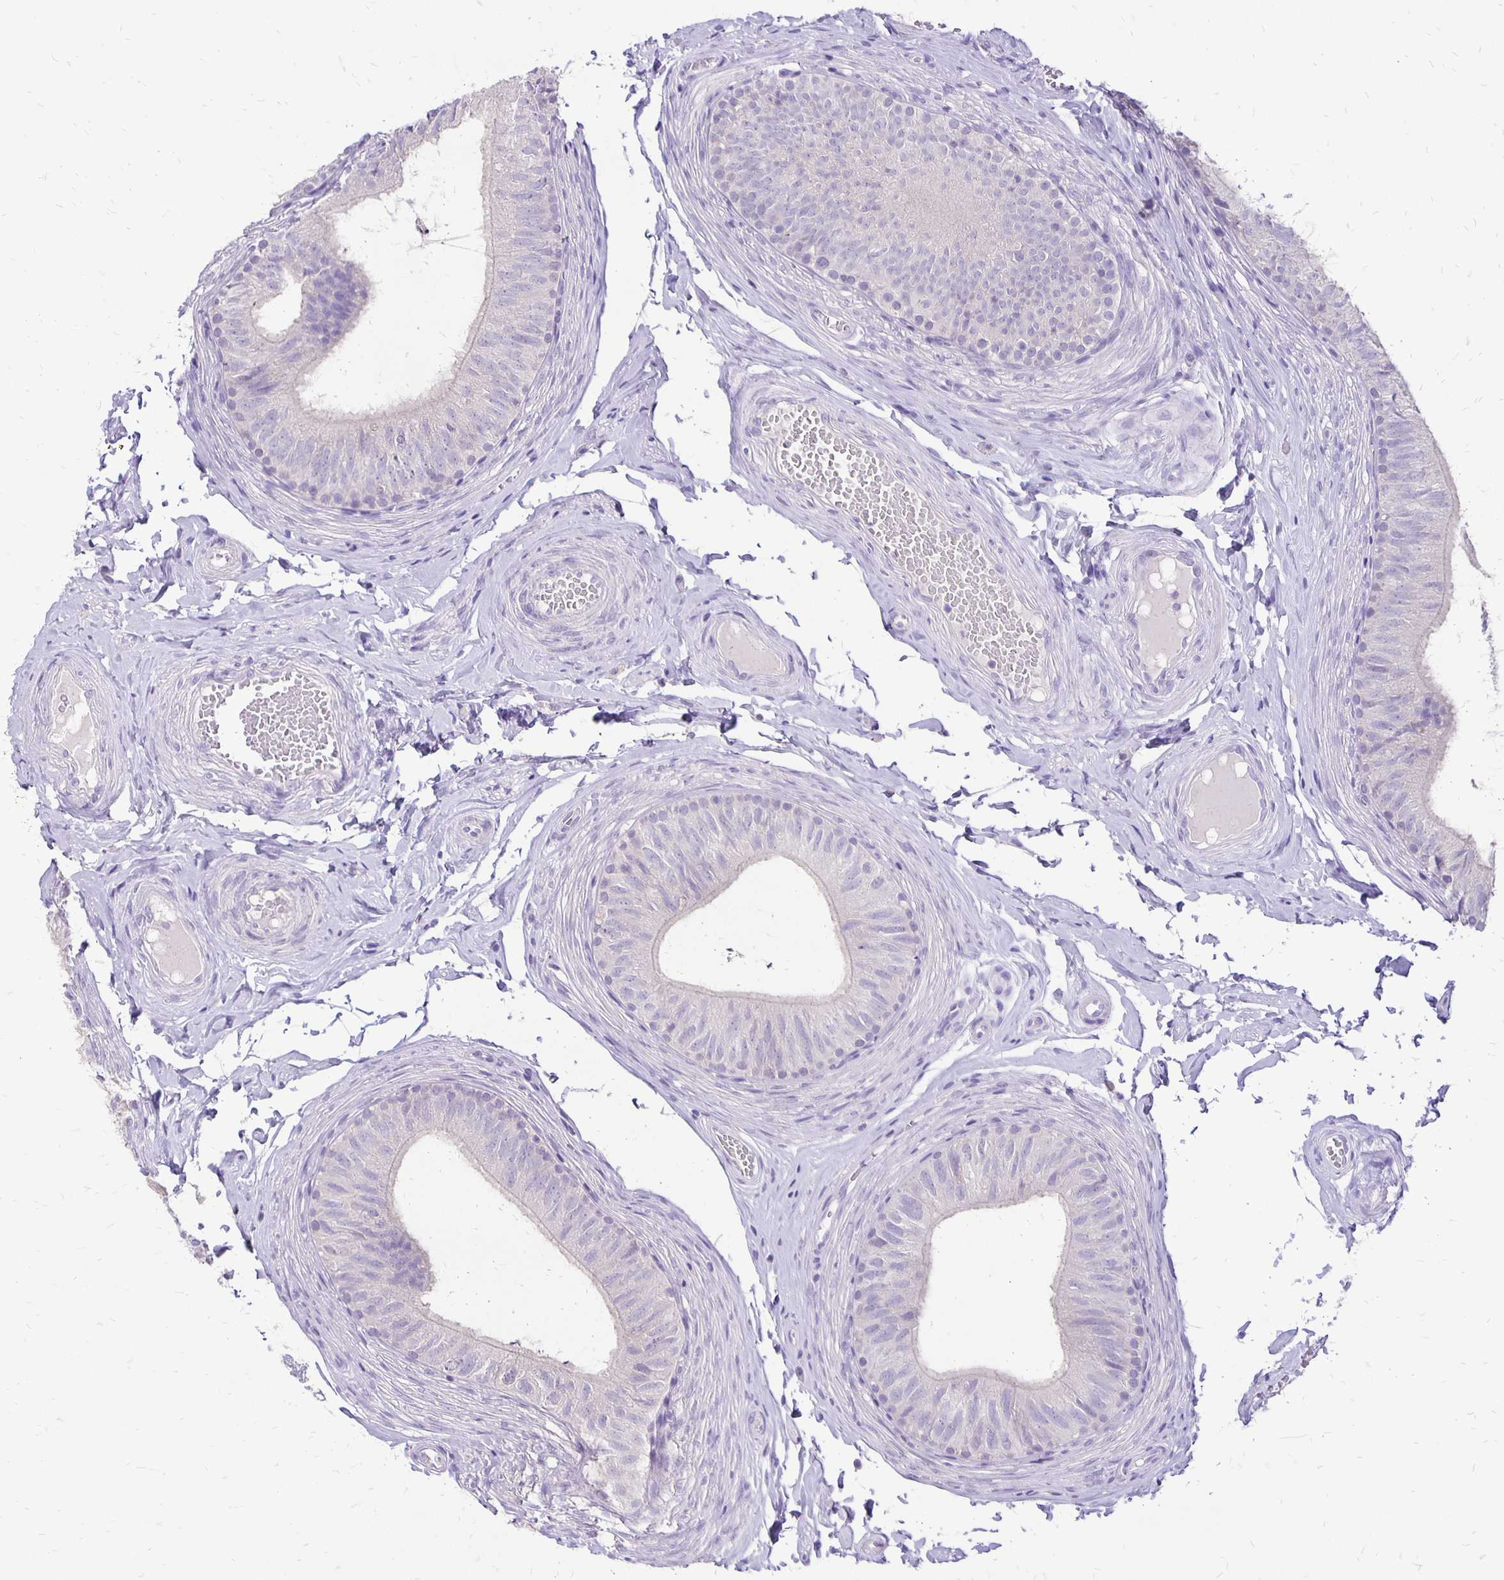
{"staining": {"intensity": "negative", "quantity": "none", "location": "none"}, "tissue": "epididymis", "cell_type": "Glandular cells", "image_type": "normal", "snomed": [{"axis": "morphology", "description": "Normal tissue, NOS"}, {"axis": "topography", "description": "Epididymis, spermatic cord, NOS"}, {"axis": "topography", "description": "Epididymis"}, {"axis": "topography", "description": "Peripheral nerve tissue"}], "caption": "Image shows no significant protein positivity in glandular cells of unremarkable epididymis. (DAB immunohistochemistry visualized using brightfield microscopy, high magnification).", "gene": "ANKRD45", "patient": {"sex": "male", "age": 29}}